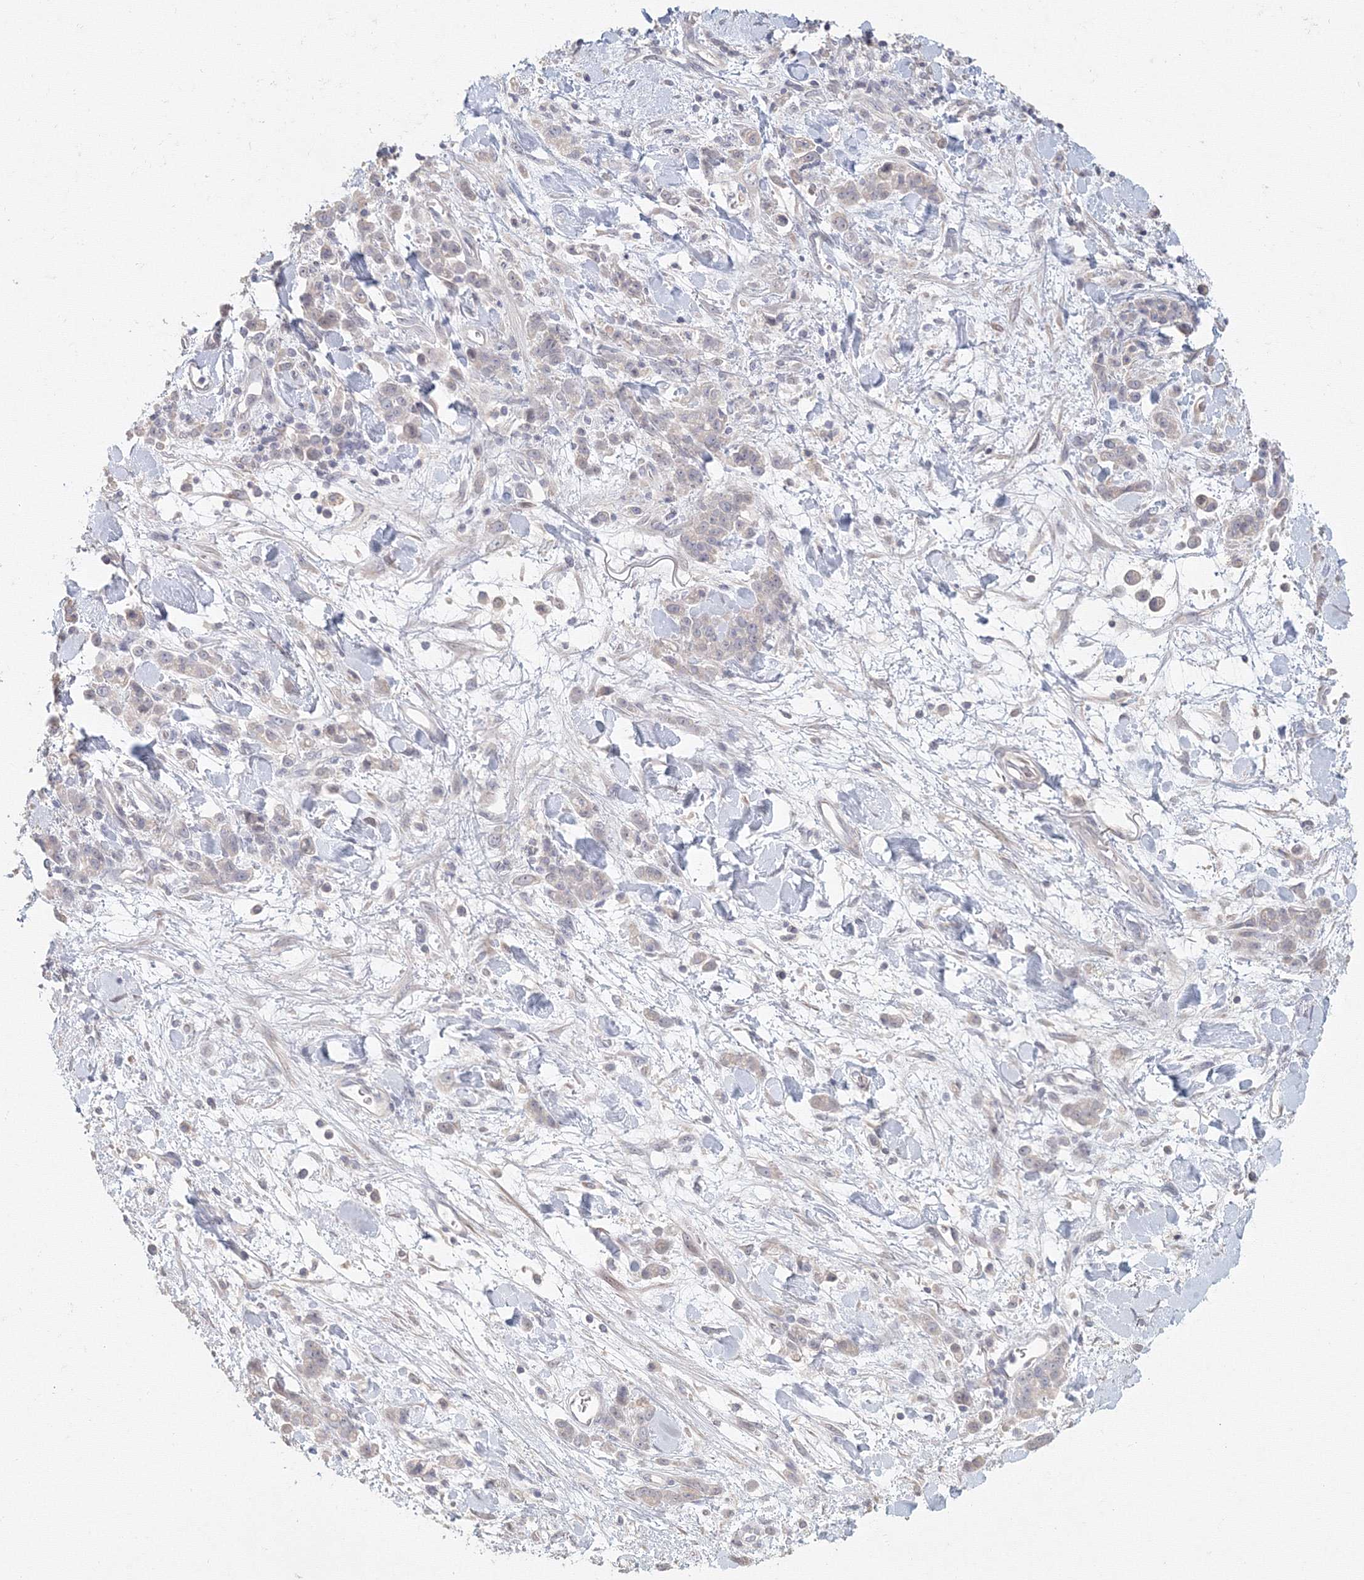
{"staining": {"intensity": "negative", "quantity": "none", "location": "none"}, "tissue": "stomach cancer", "cell_type": "Tumor cells", "image_type": "cancer", "snomed": [{"axis": "morphology", "description": "Normal tissue, NOS"}, {"axis": "morphology", "description": "Adenocarcinoma, NOS"}, {"axis": "topography", "description": "Stomach"}], "caption": "Tumor cells are negative for protein expression in human adenocarcinoma (stomach). Nuclei are stained in blue.", "gene": "TACC2", "patient": {"sex": "male", "age": 82}}